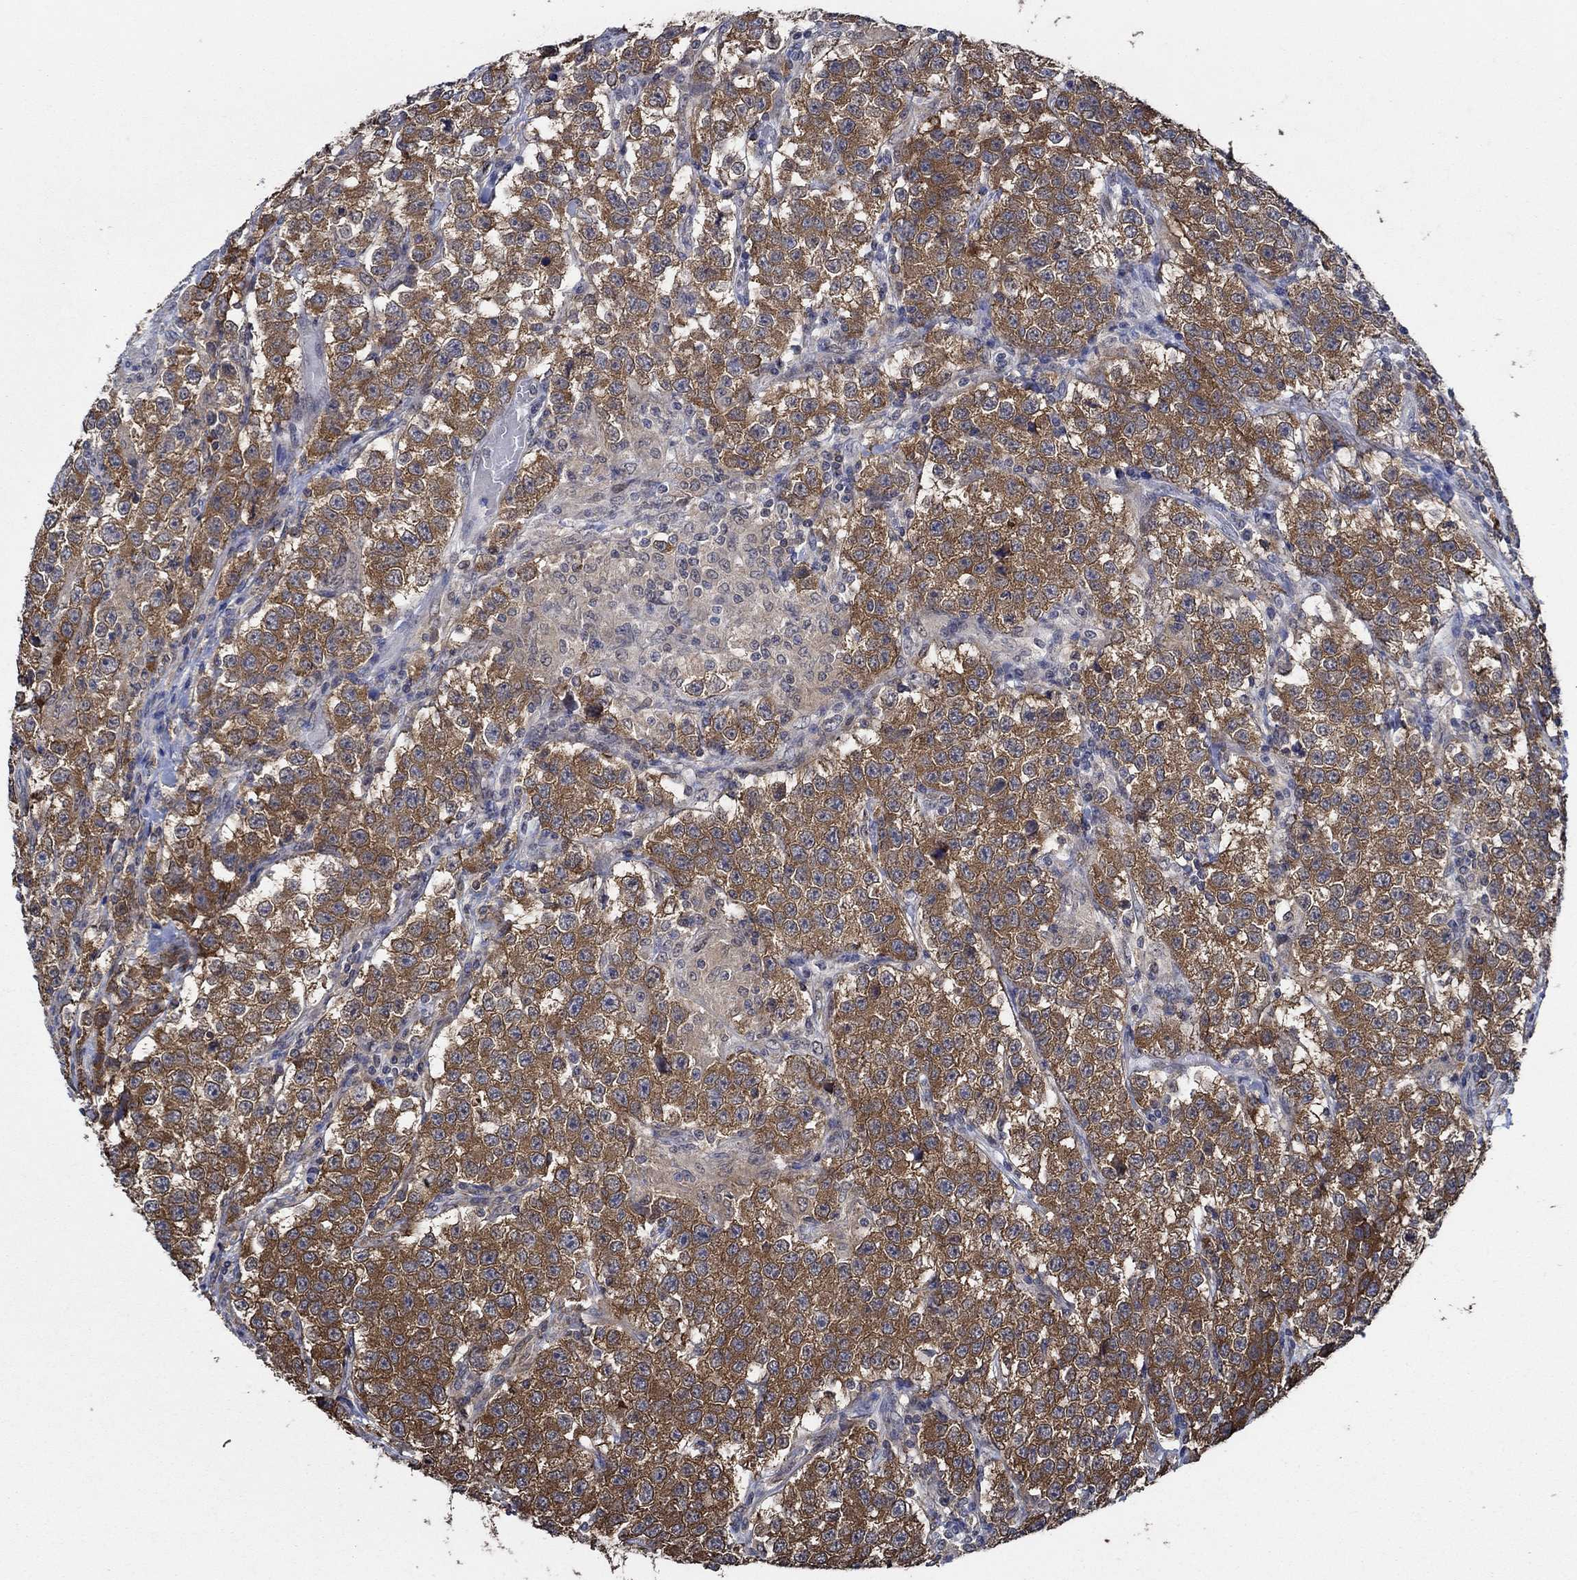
{"staining": {"intensity": "strong", "quantity": ">75%", "location": "cytoplasmic/membranous"}, "tissue": "testis cancer", "cell_type": "Tumor cells", "image_type": "cancer", "snomed": [{"axis": "morphology", "description": "Seminoma, NOS"}, {"axis": "topography", "description": "Testis"}], "caption": "The histopathology image demonstrates staining of testis cancer (seminoma), revealing strong cytoplasmic/membranous protein expression (brown color) within tumor cells.", "gene": "DACT1", "patient": {"sex": "male", "age": 59}}